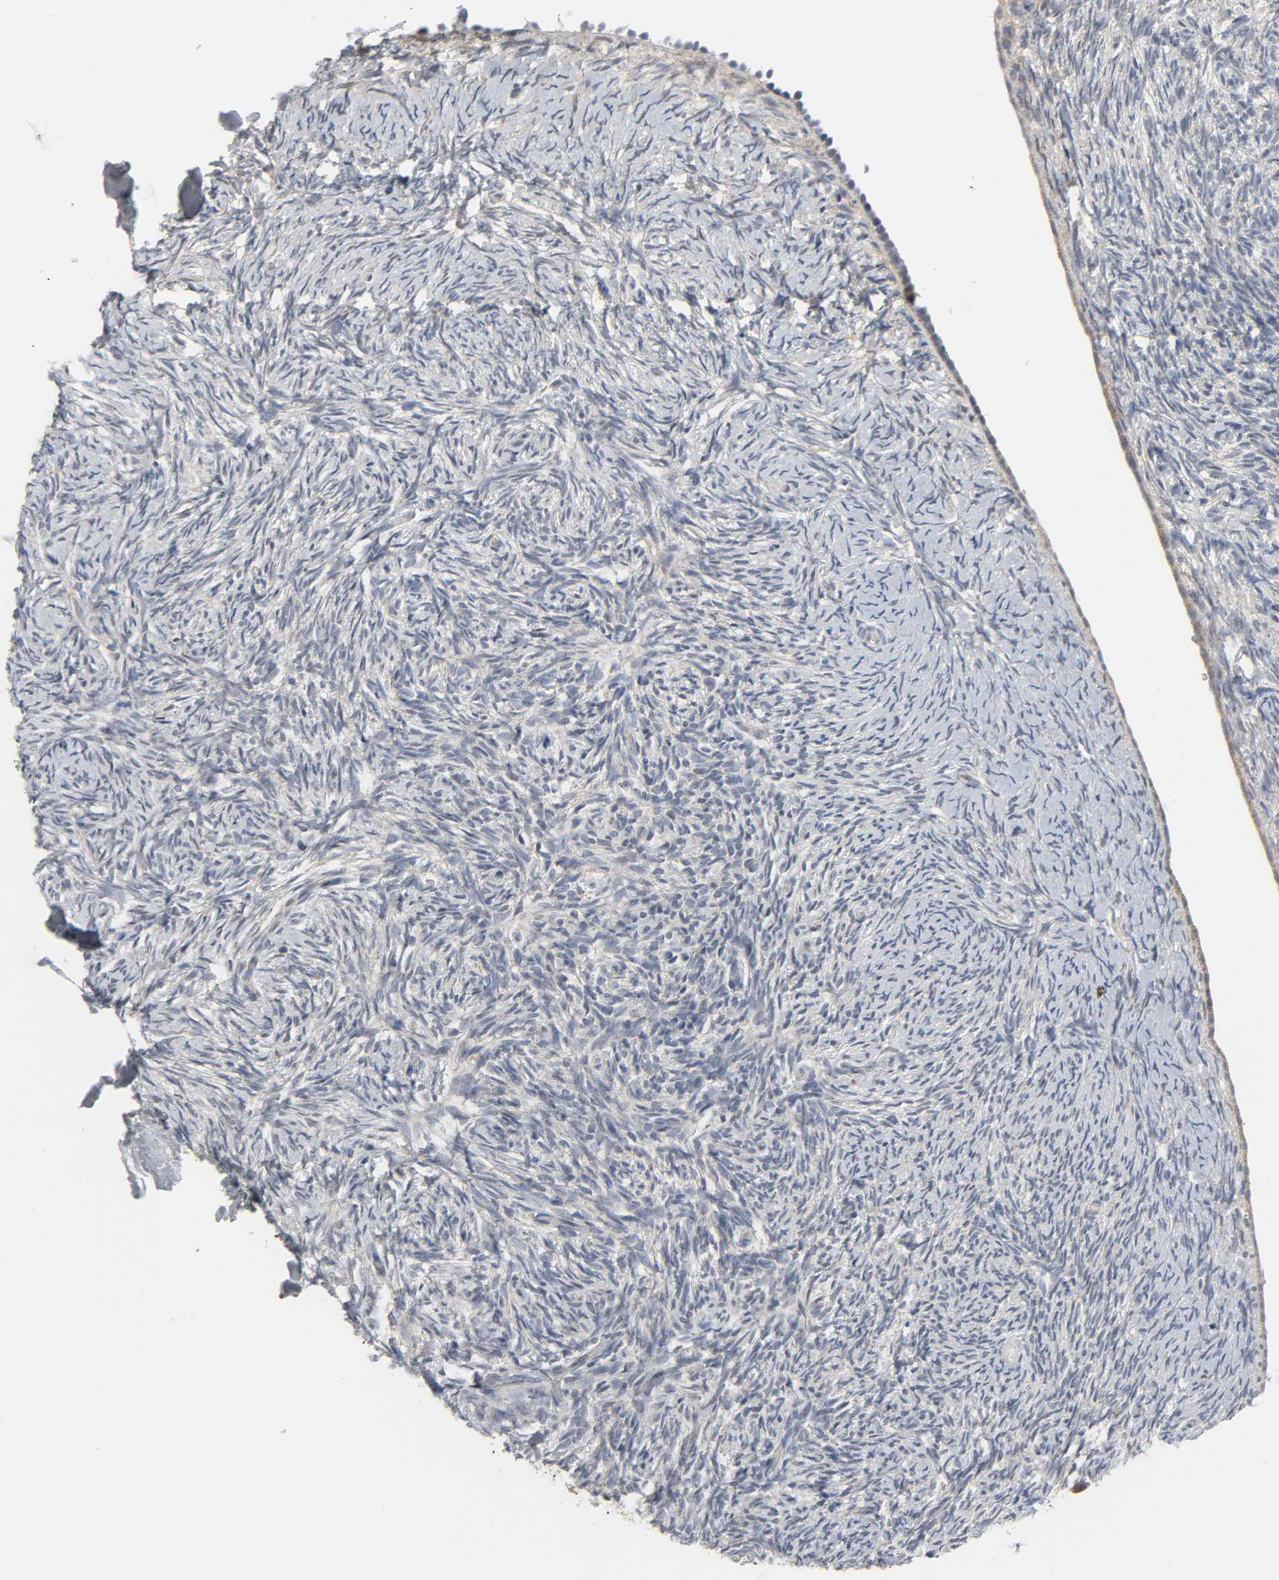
{"staining": {"intensity": "negative", "quantity": "none", "location": "none"}, "tissue": "ovary", "cell_type": "Ovarian stroma cells", "image_type": "normal", "snomed": [{"axis": "morphology", "description": "Normal tissue, NOS"}, {"axis": "topography", "description": "Ovary"}], "caption": "IHC of unremarkable human ovary displays no staining in ovarian stroma cells.", "gene": "CLIP1", "patient": {"sex": "female", "age": 60}}